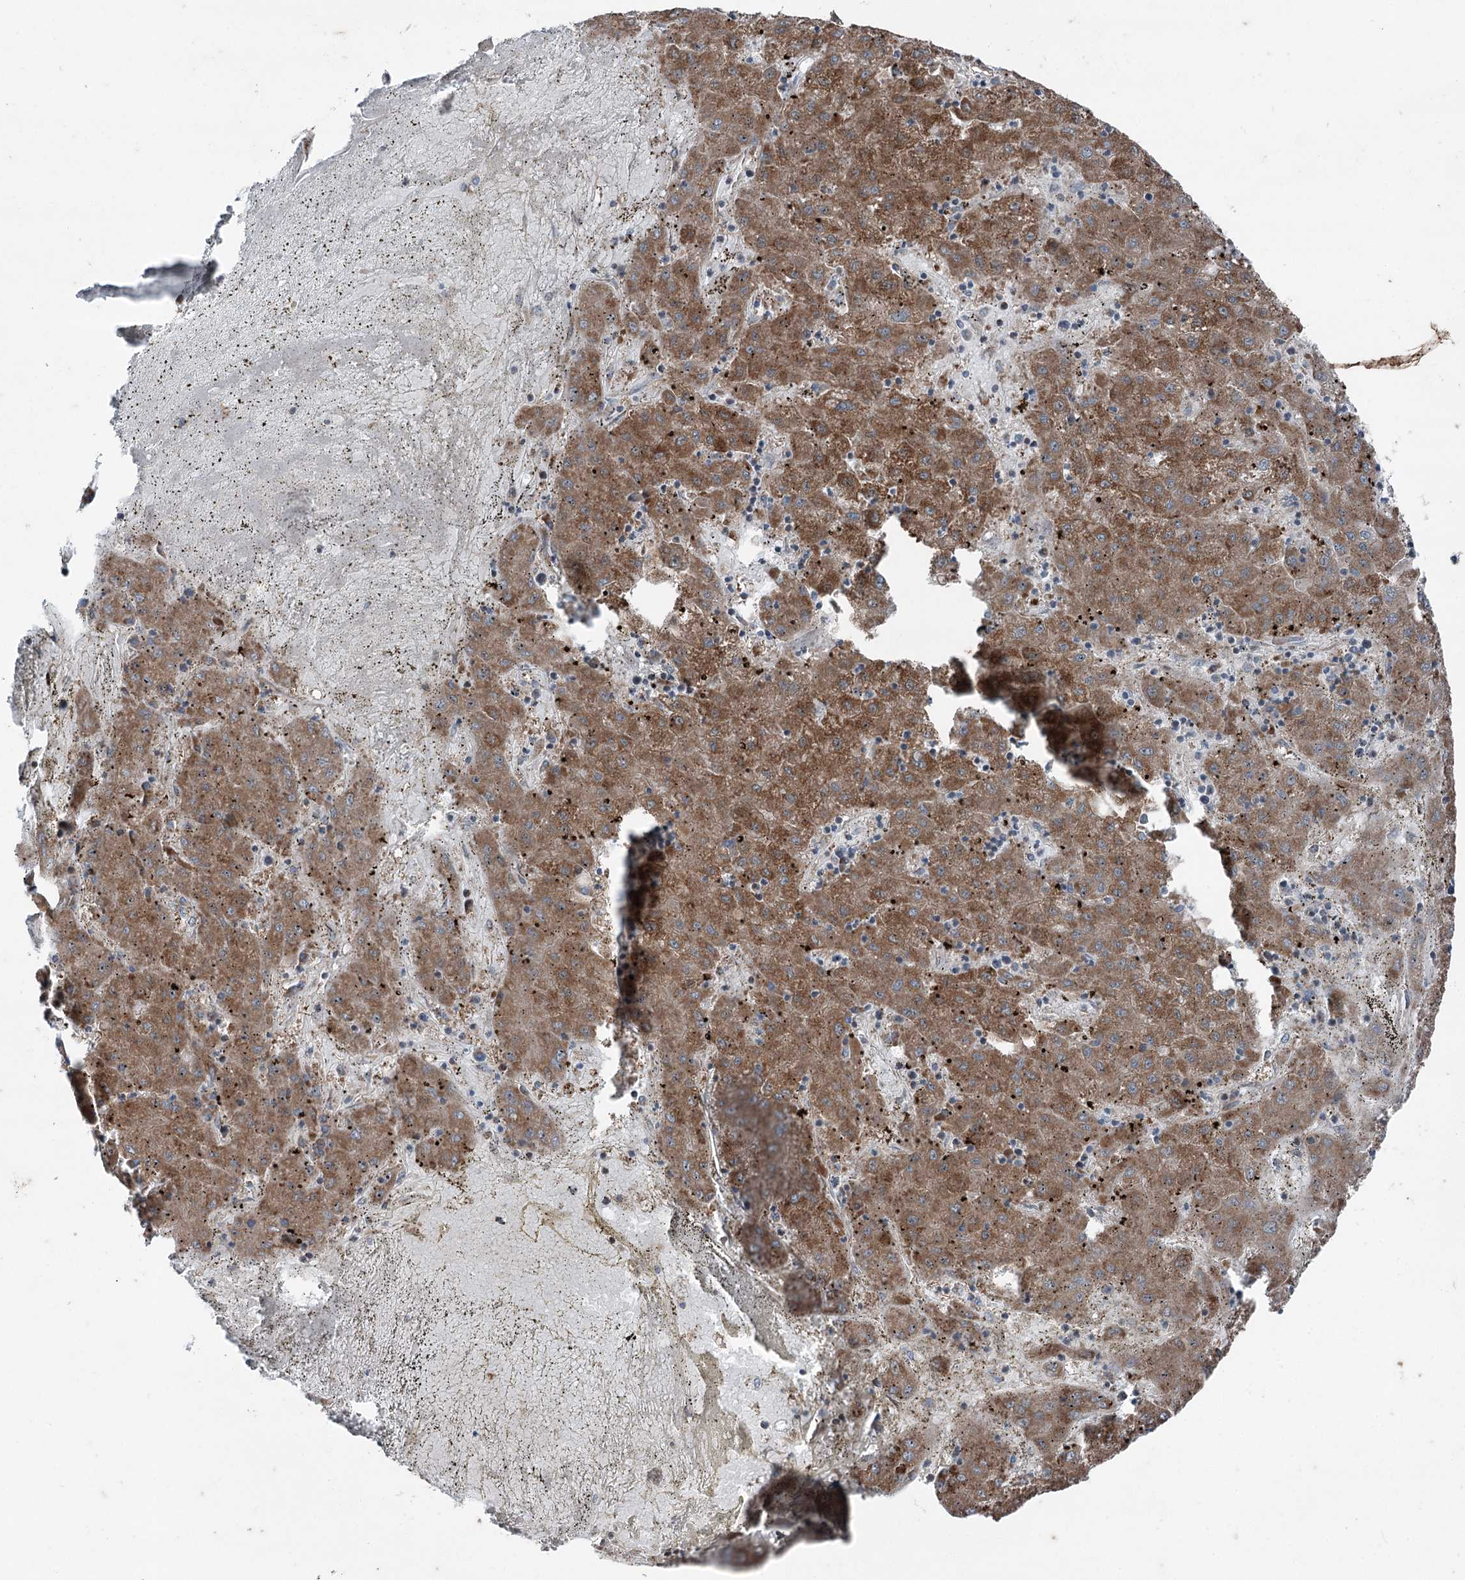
{"staining": {"intensity": "strong", "quantity": ">75%", "location": "cytoplasmic/membranous"}, "tissue": "liver cancer", "cell_type": "Tumor cells", "image_type": "cancer", "snomed": [{"axis": "morphology", "description": "Carcinoma, Hepatocellular, NOS"}, {"axis": "topography", "description": "Liver"}], "caption": "Immunohistochemistry (IHC) of human liver hepatocellular carcinoma shows high levels of strong cytoplasmic/membranous positivity in approximately >75% of tumor cells. The staining is performed using DAB (3,3'-diaminobenzidine) brown chromogen to label protein expression. The nuclei are counter-stained blue using hematoxylin.", "gene": "UCN3", "patient": {"sex": "male", "age": 72}}